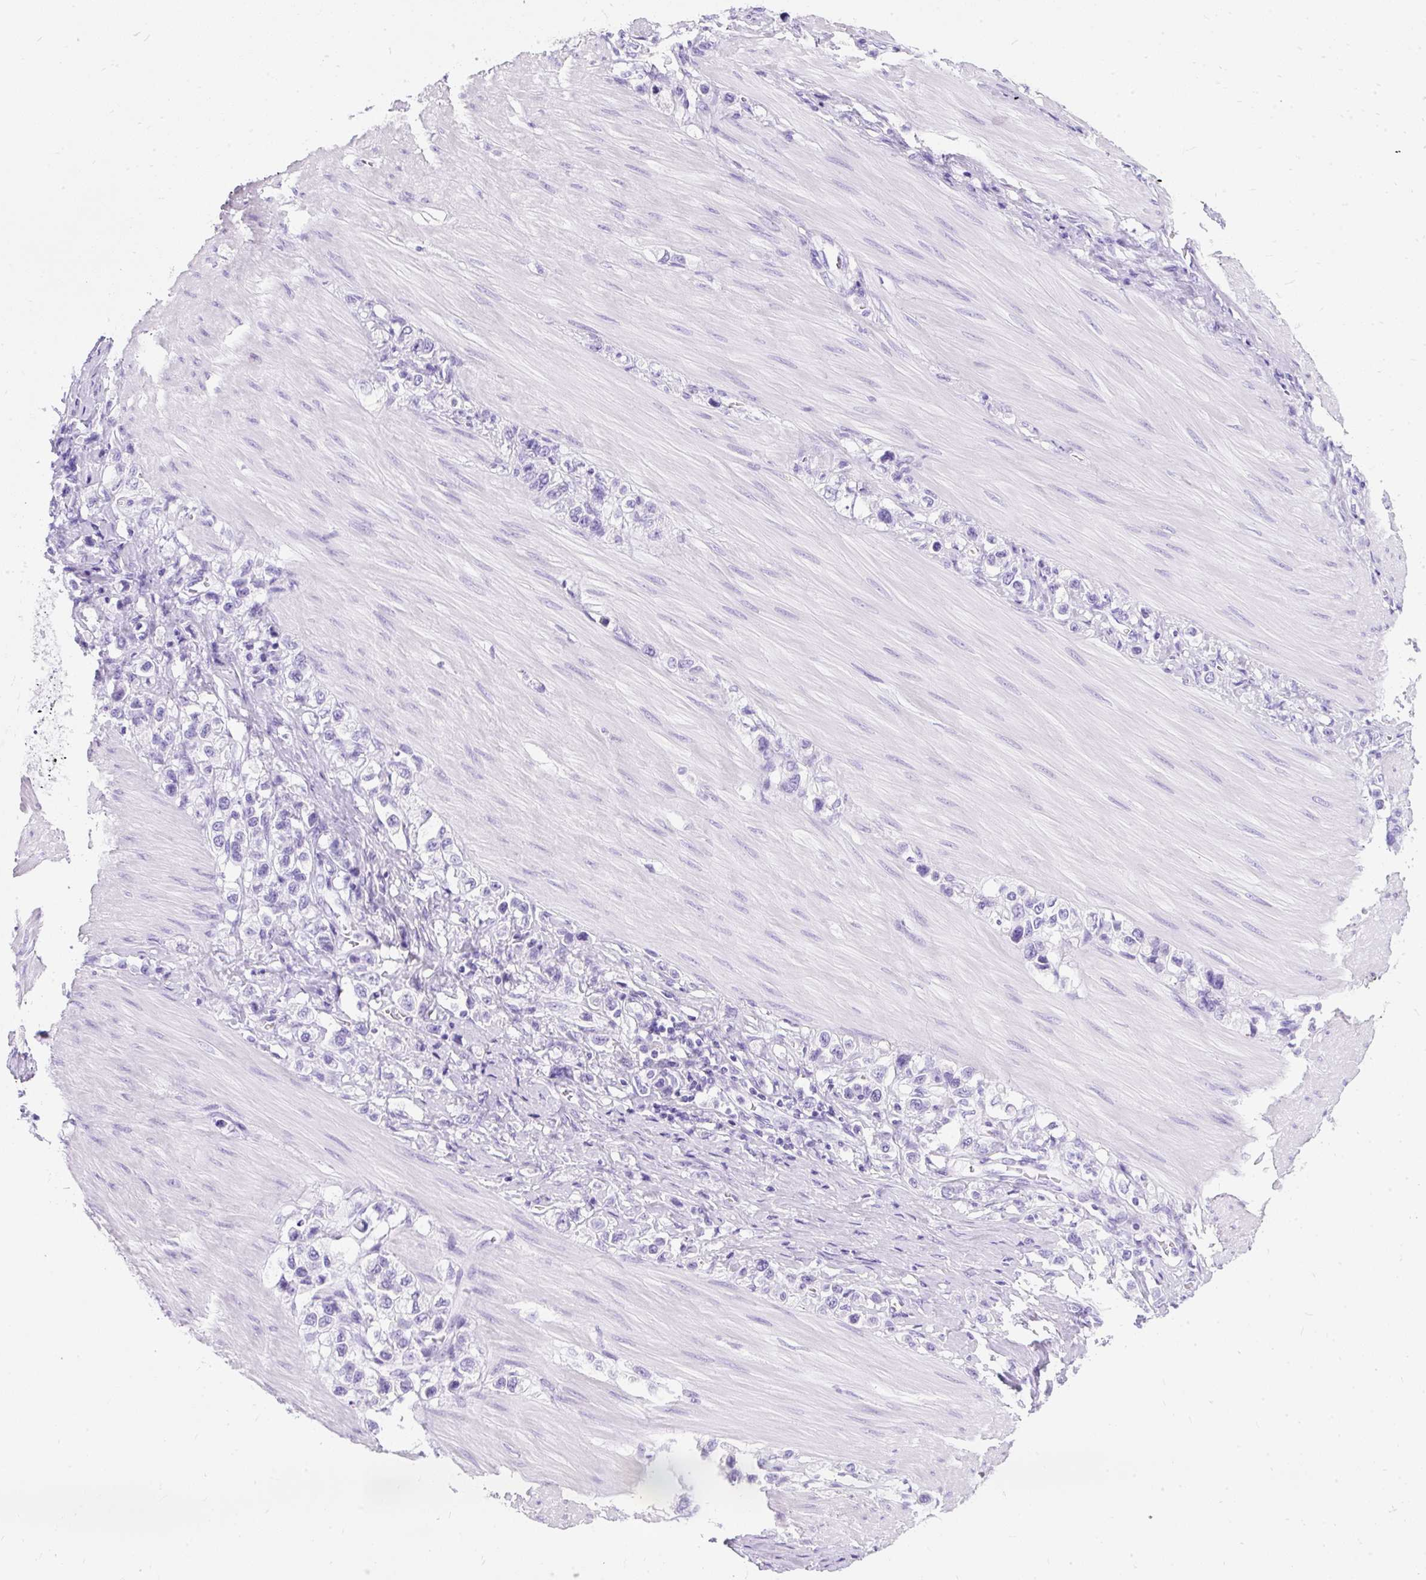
{"staining": {"intensity": "negative", "quantity": "none", "location": "none"}, "tissue": "stomach cancer", "cell_type": "Tumor cells", "image_type": "cancer", "snomed": [{"axis": "morphology", "description": "Adenocarcinoma, NOS"}, {"axis": "topography", "description": "Stomach"}], "caption": "Immunohistochemical staining of stomach cancer reveals no significant expression in tumor cells.", "gene": "PVALB", "patient": {"sex": "female", "age": 65}}